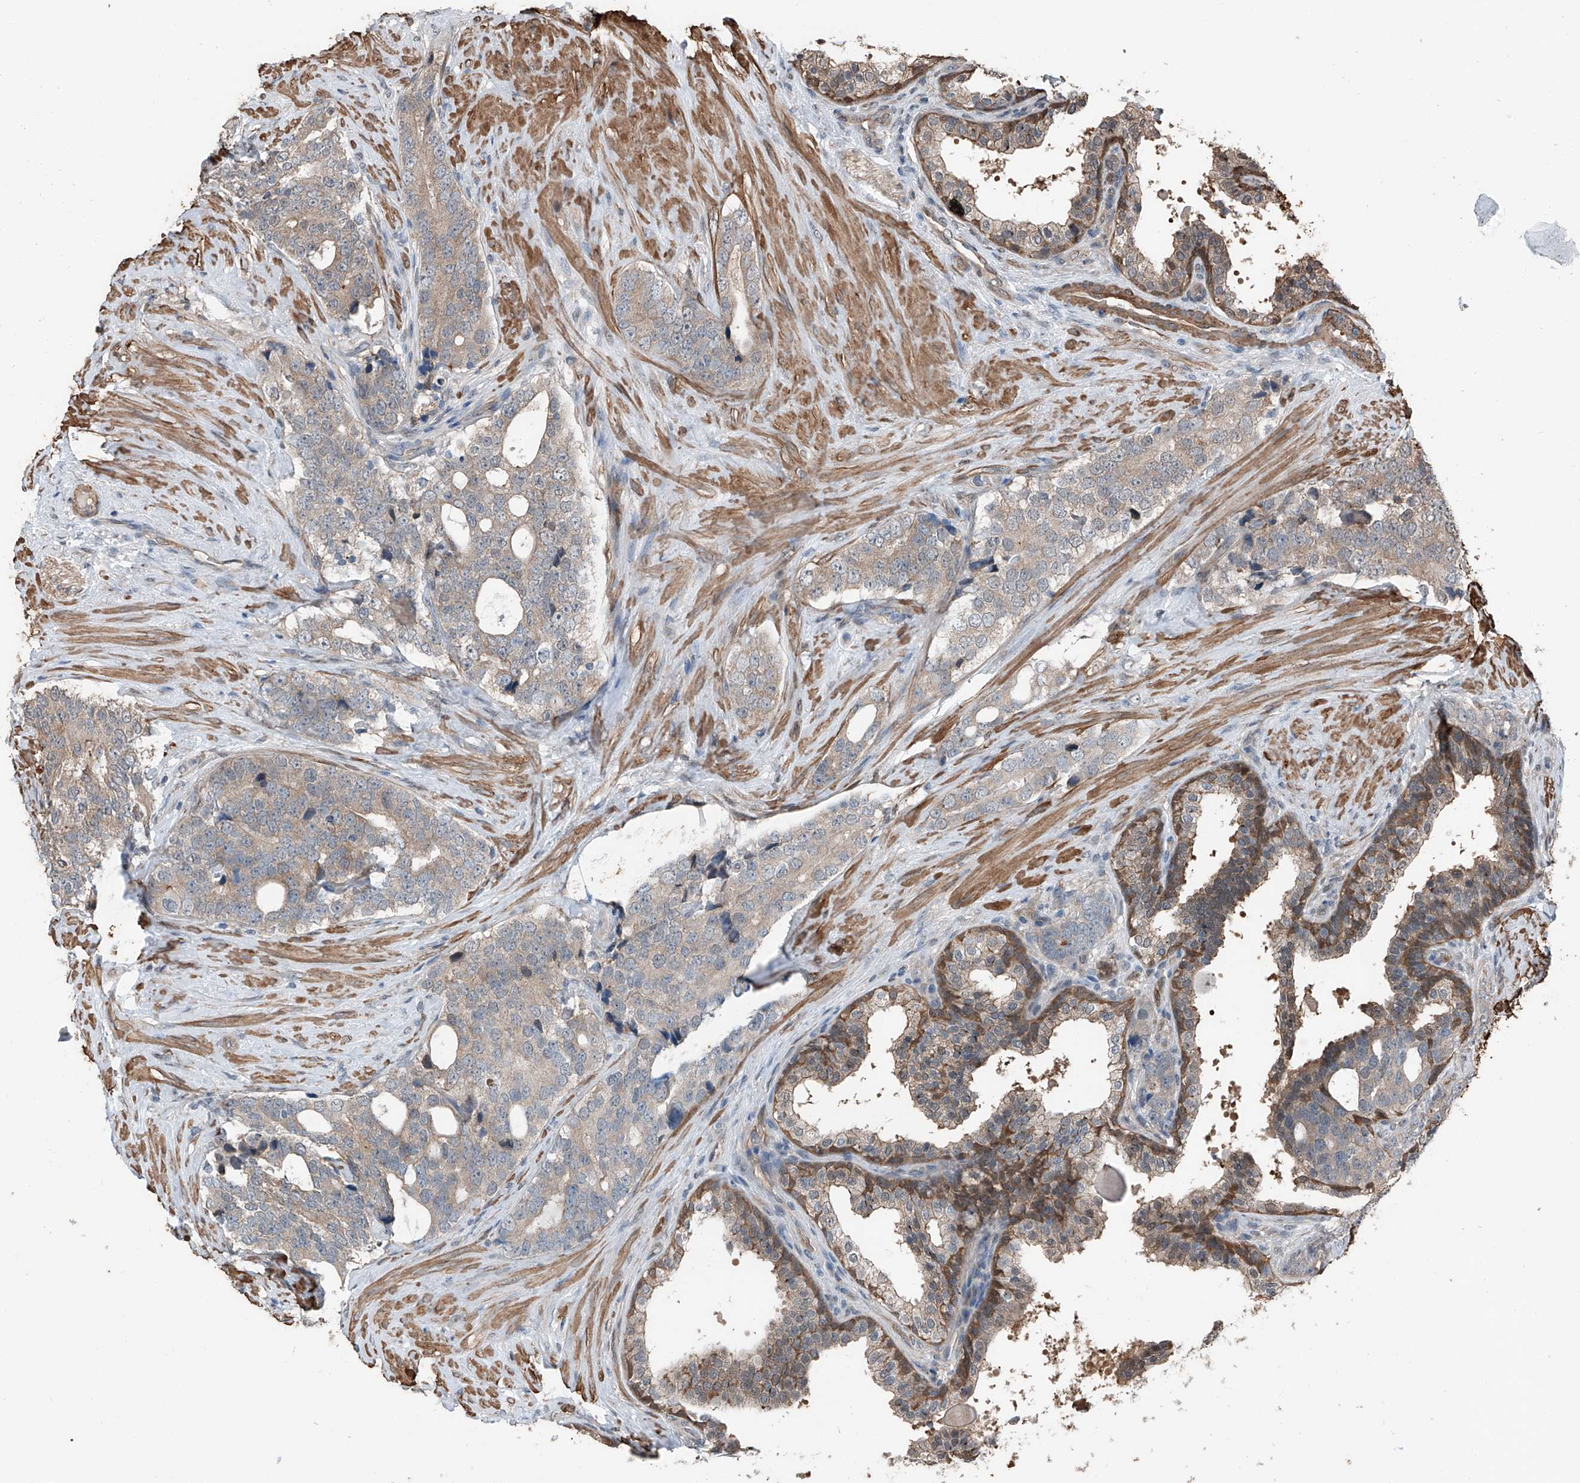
{"staining": {"intensity": "weak", "quantity": ">75%", "location": "cytoplasmic/membranous"}, "tissue": "prostate cancer", "cell_type": "Tumor cells", "image_type": "cancer", "snomed": [{"axis": "morphology", "description": "Adenocarcinoma, High grade"}, {"axis": "topography", "description": "Prostate"}], "caption": "Immunohistochemical staining of prostate cancer demonstrates low levels of weak cytoplasmic/membranous protein positivity in approximately >75% of tumor cells.", "gene": "HSPA6", "patient": {"sex": "male", "age": 56}}